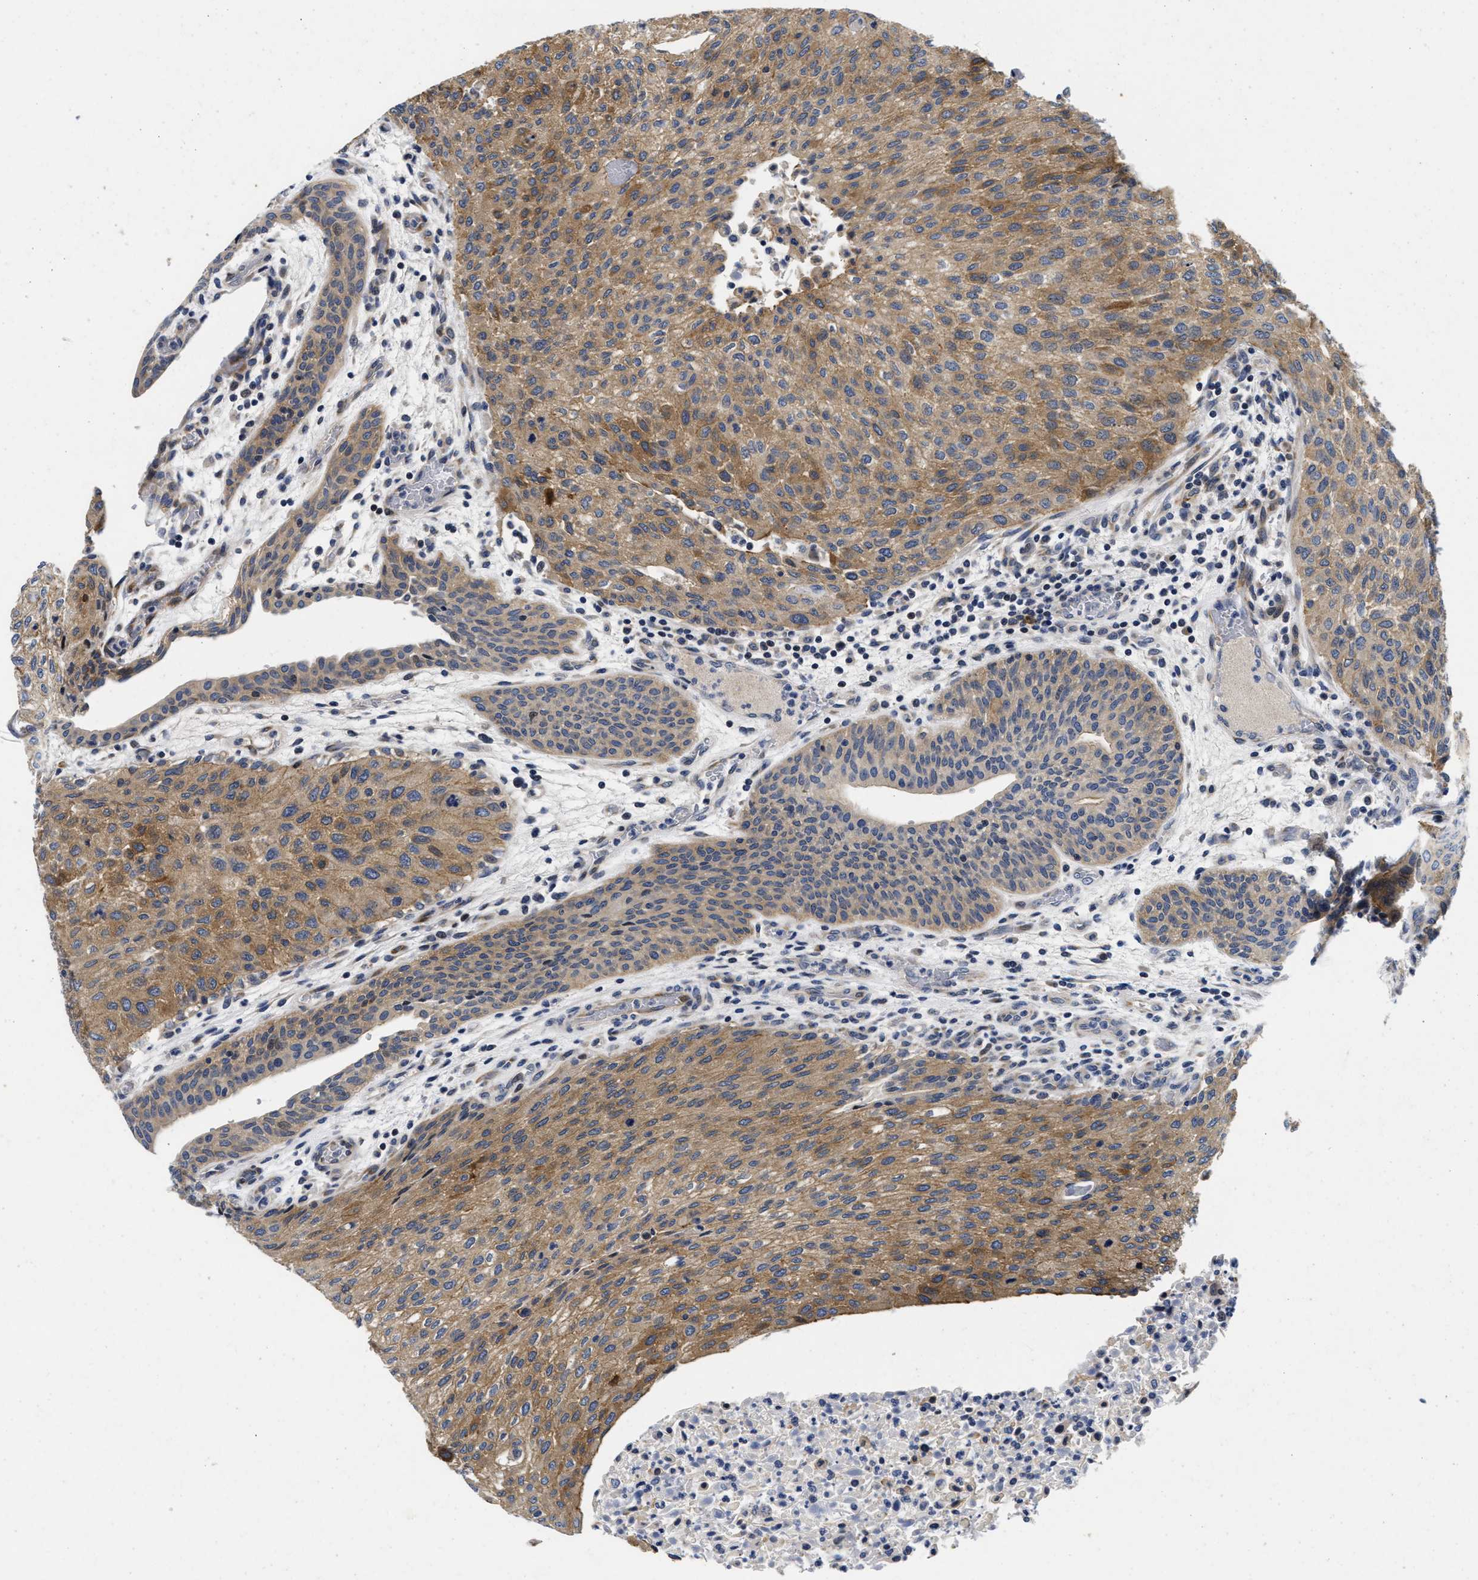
{"staining": {"intensity": "moderate", "quantity": ">75%", "location": "cytoplasmic/membranous"}, "tissue": "urothelial cancer", "cell_type": "Tumor cells", "image_type": "cancer", "snomed": [{"axis": "morphology", "description": "Urothelial carcinoma, Low grade"}, {"axis": "morphology", "description": "Urothelial carcinoma, High grade"}, {"axis": "topography", "description": "Urinary bladder"}], "caption": "A brown stain labels moderate cytoplasmic/membranous staining of a protein in human high-grade urothelial carcinoma tumor cells.", "gene": "LAD1", "patient": {"sex": "male", "age": 35}}